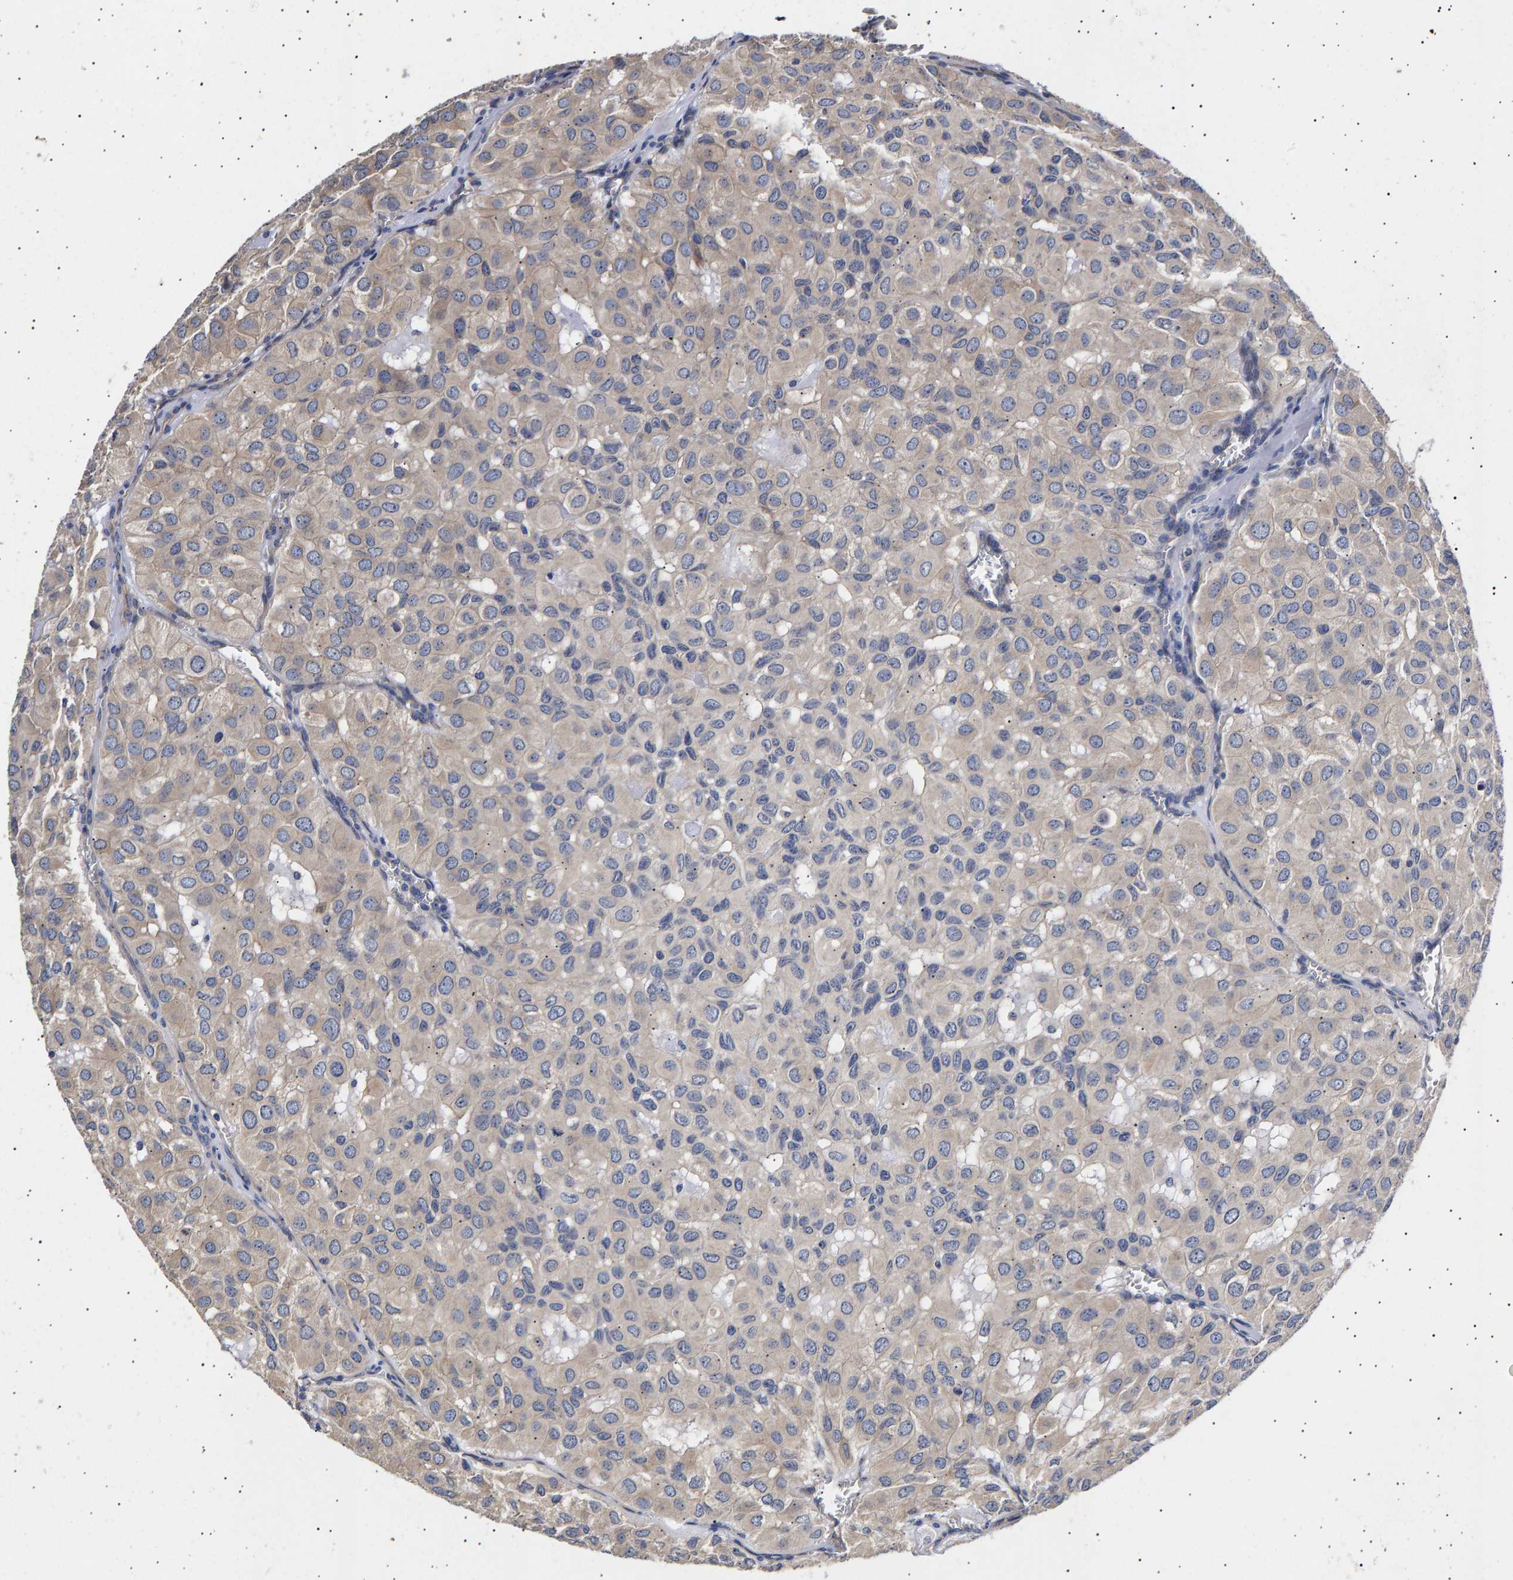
{"staining": {"intensity": "negative", "quantity": "none", "location": "none"}, "tissue": "head and neck cancer", "cell_type": "Tumor cells", "image_type": "cancer", "snomed": [{"axis": "morphology", "description": "Adenocarcinoma, NOS"}, {"axis": "topography", "description": "Salivary gland, NOS"}, {"axis": "topography", "description": "Head-Neck"}], "caption": "Head and neck cancer was stained to show a protein in brown. There is no significant staining in tumor cells. (DAB (3,3'-diaminobenzidine) IHC visualized using brightfield microscopy, high magnification).", "gene": "ANKRD40", "patient": {"sex": "female", "age": 76}}